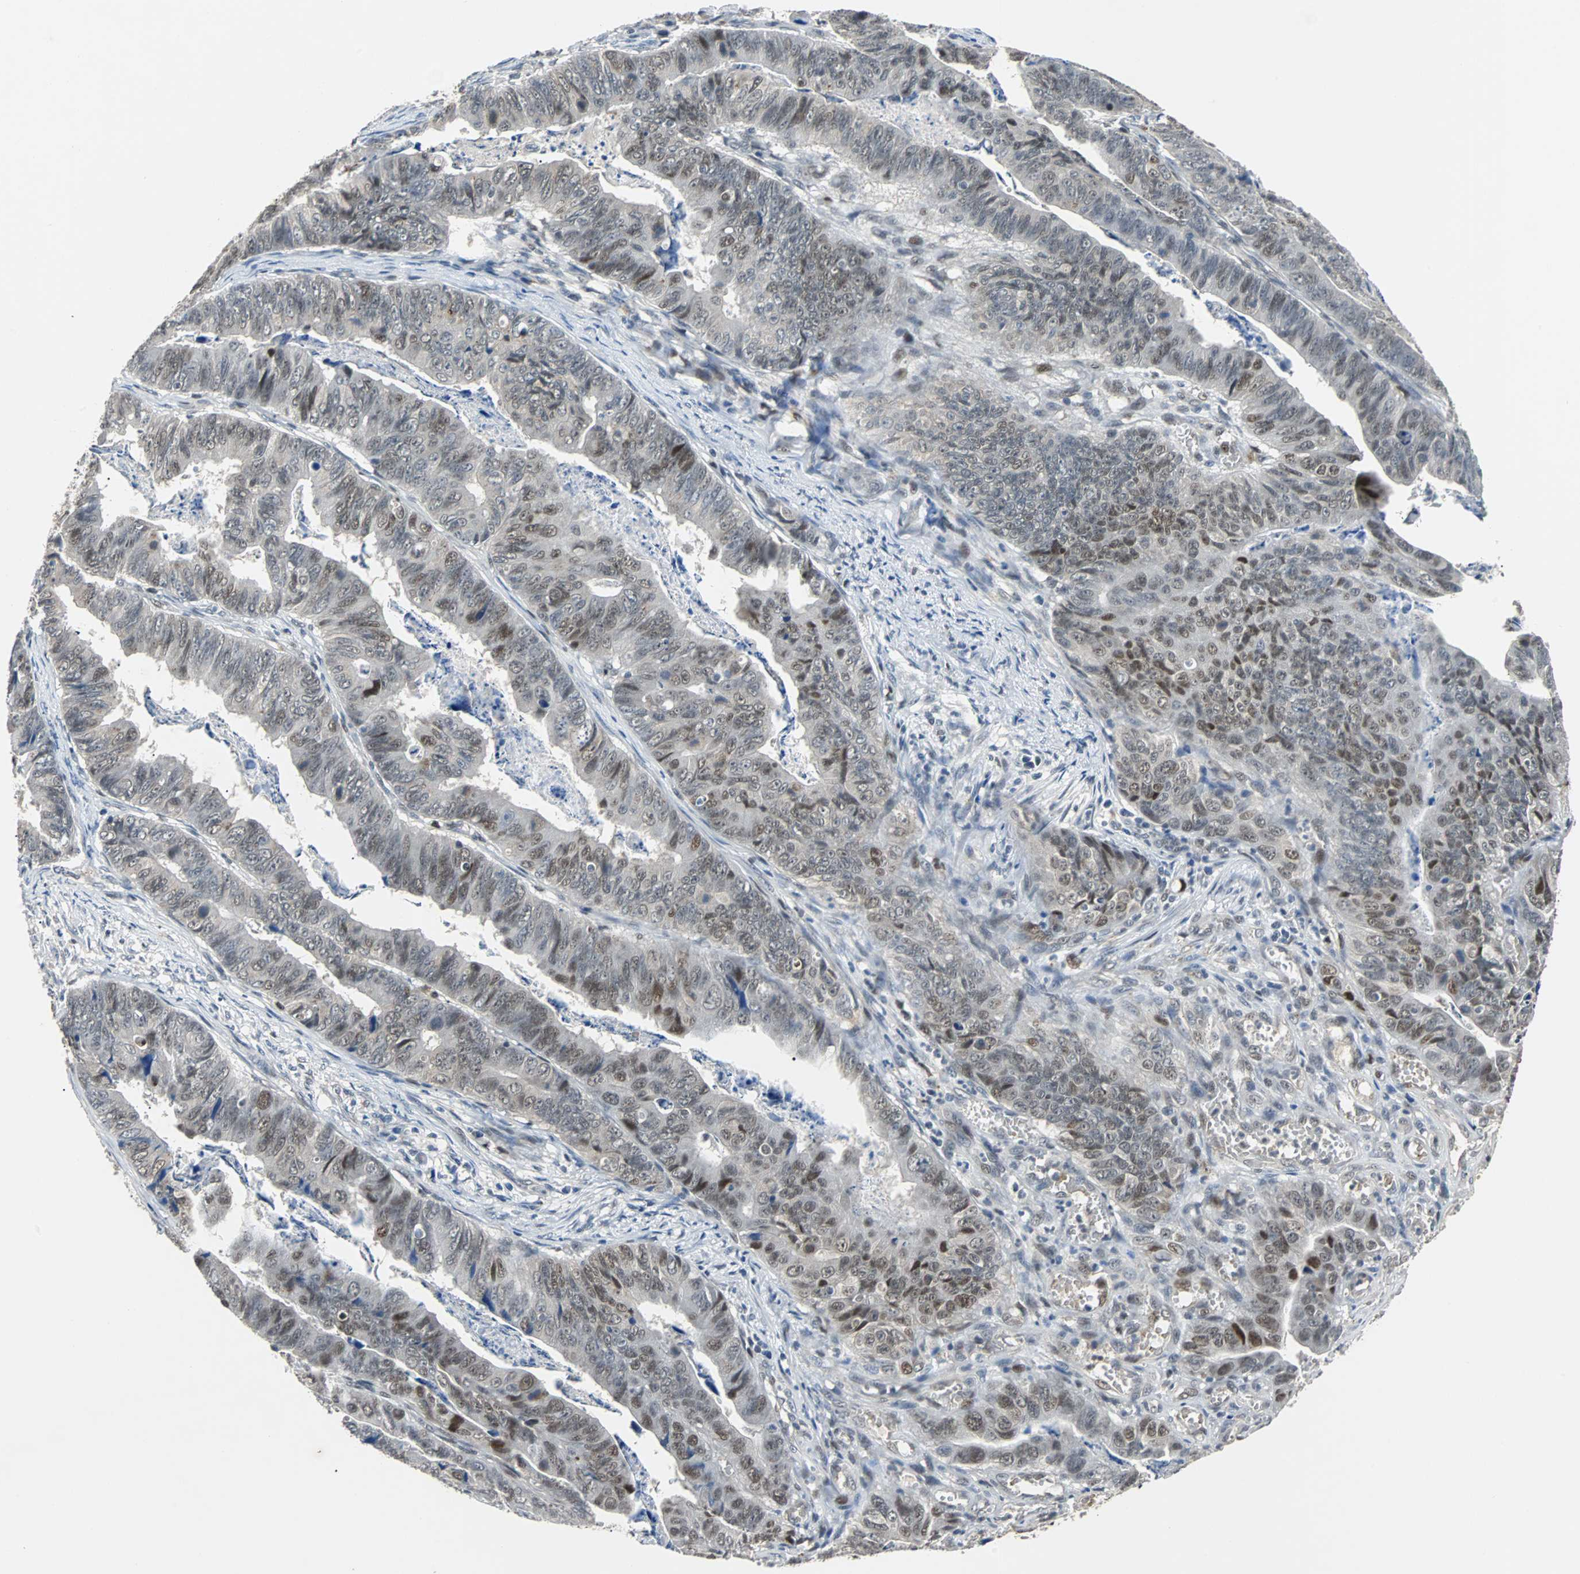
{"staining": {"intensity": "moderate", "quantity": "<25%", "location": "nuclear"}, "tissue": "stomach cancer", "cell_type": "Tumor cells", "image_type": "cancer", "snomed": [{"axis": "morphology", "description": "Adenocarcinoma, NOS"}, {"axis": "topography", "description": "Stomach, lower"}], "caption": "Stomach cancer tissue displays moderate nuclear staining in about <25% of tumor cells", "gene": "HLX", "patient": {"sex": "male", "age": 77}}